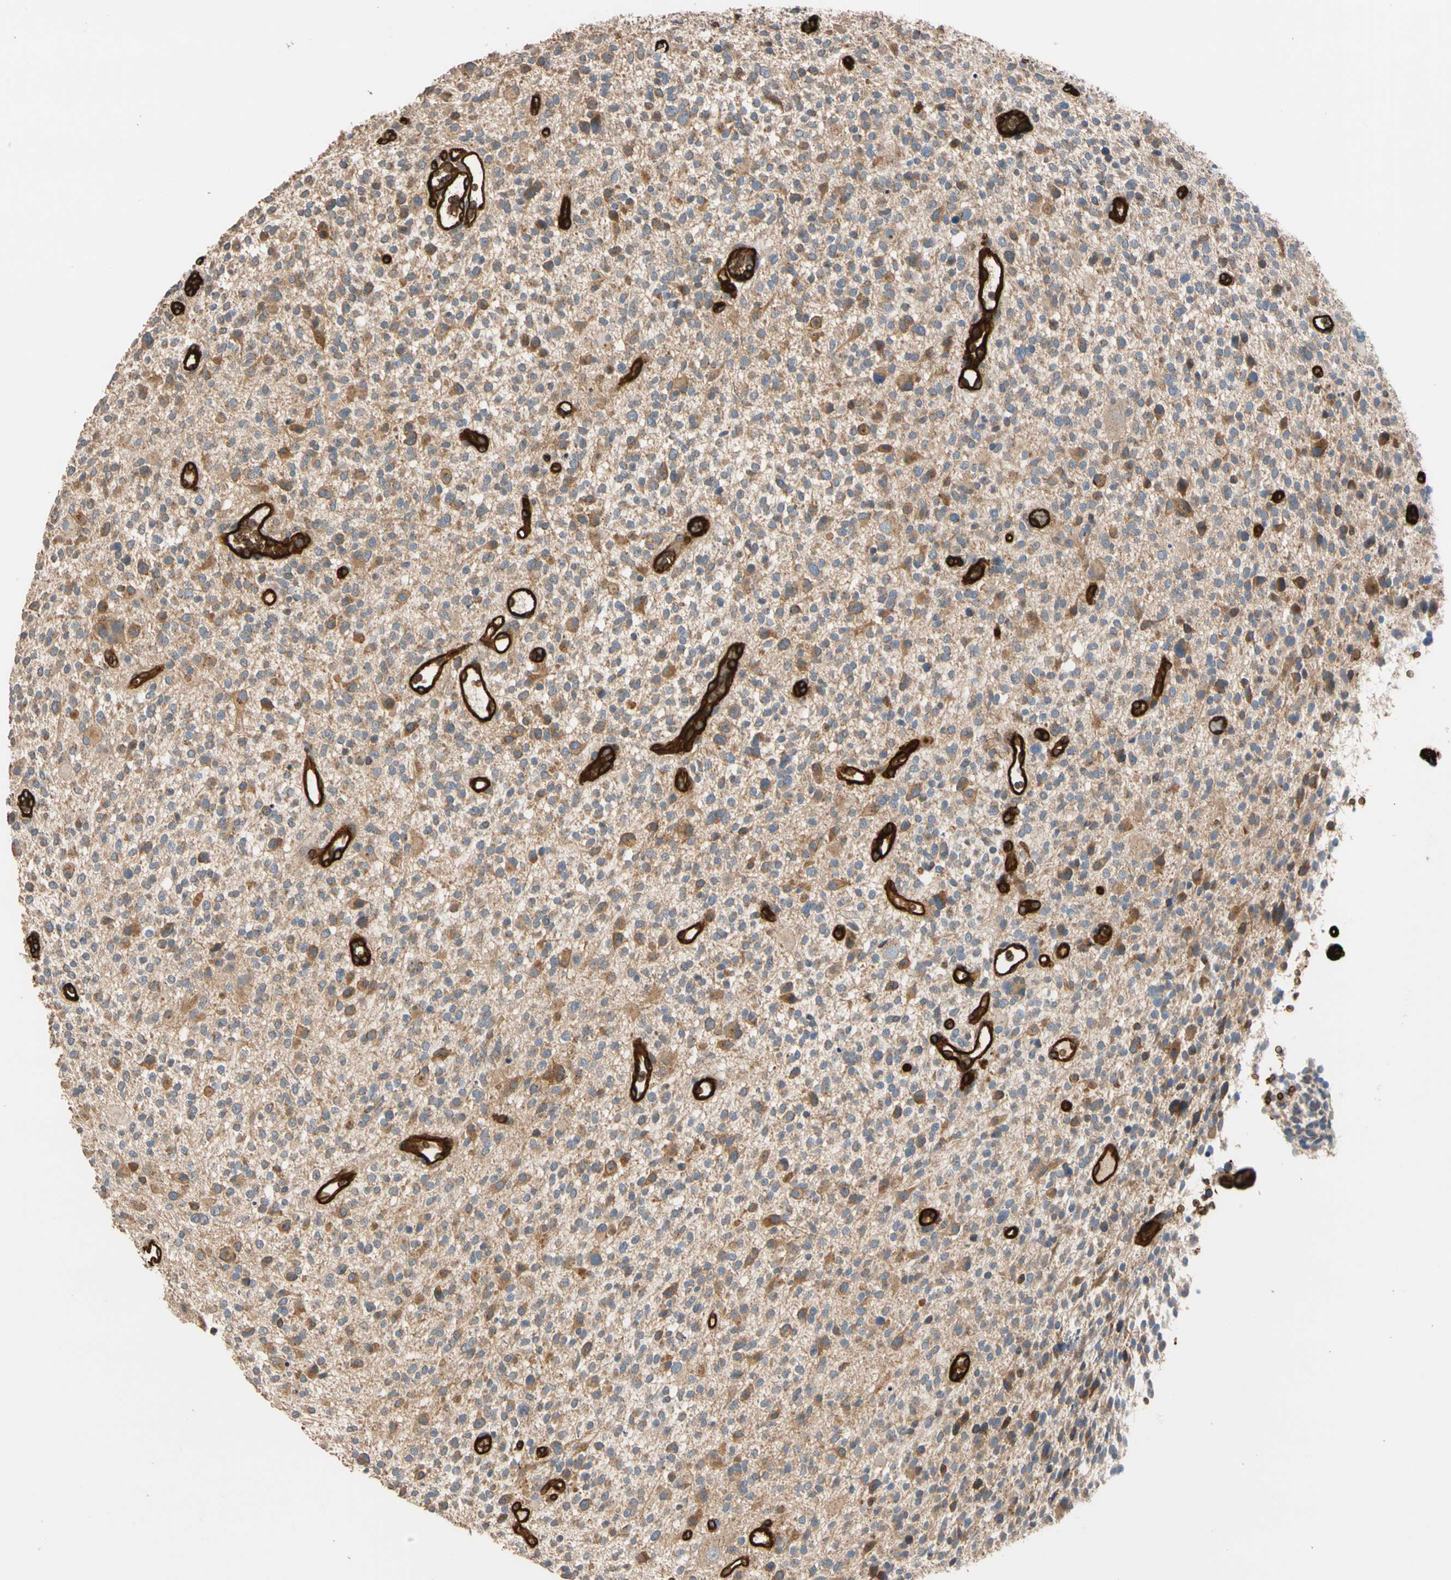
{"staining": {"intensity": "moderate", "quantity": ">75%", "location": "cytoplasmic/membranous"}, "tissue": "glioma", "cell_type": "Tumor cells", "image_type": "cancer", "snomed": [{"axis": "morphology", "description": "Glioma, malignant, High grade"}, {"axis": "topography", "description": "Brain"}], "caption": "Immunohistochemical staining of human malignant glioma (high-grade) displays moderate cytoplasmic/membranous protein expression in about >75% of tumor cells.", "gene": "RIOK2", "patient": {"sex": "male", "age": 48}}